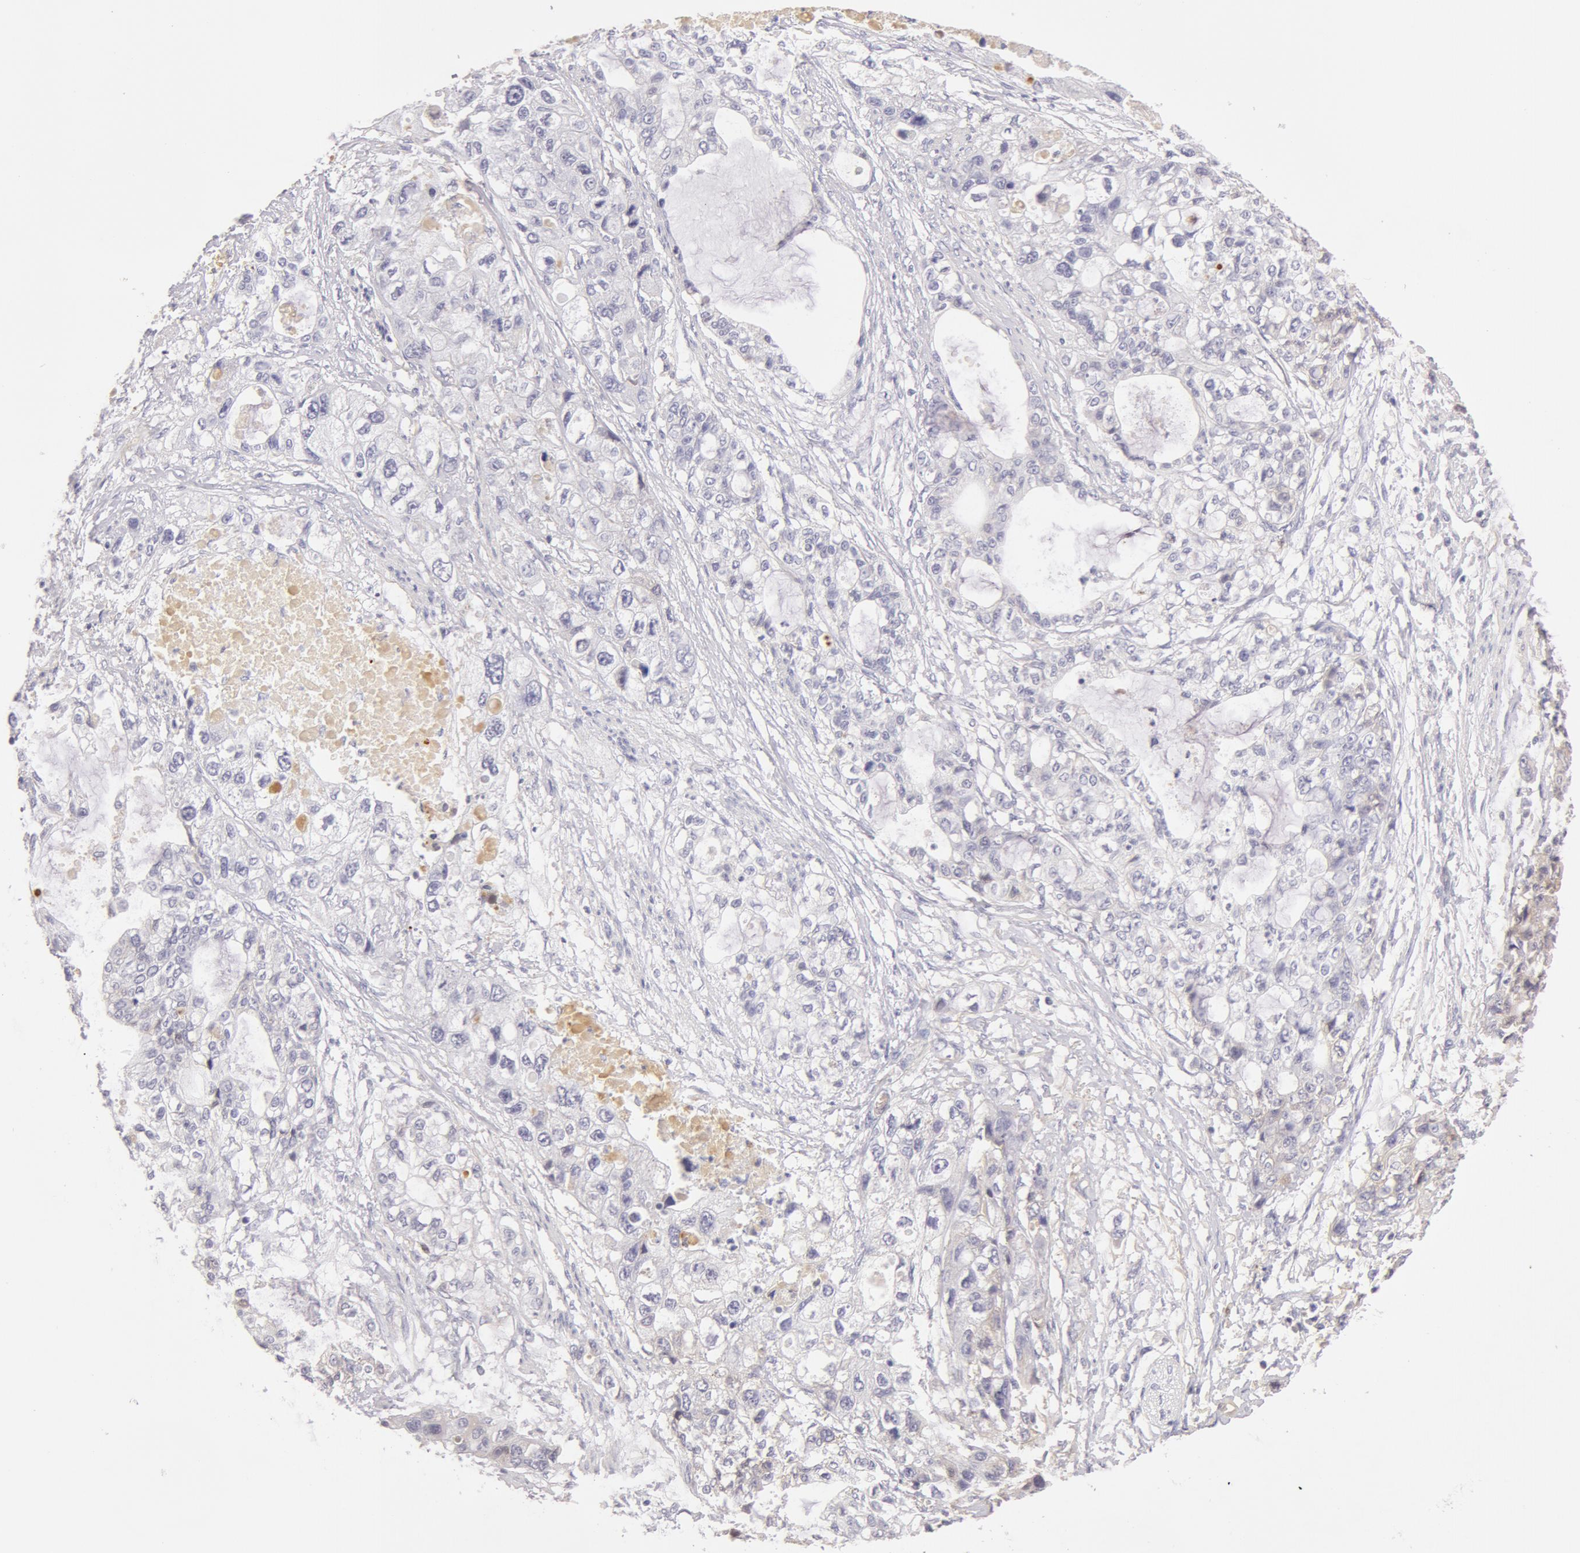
{"staining": {"intensity": "negative", "quantity": "none", "location": "none"}, "tissue": "stomach cancer", "cell_type": "Tumor cells", "image_type": "cancer", "snomed": [{"axis": "morphology", "description": "Adenocarcinoma, NOS"}, {"axis": "topography", "description": "Stomach, upper"}], "caption": "This photomicrograph is of adenocarcinoma (stomach) stained with IHC to label a protein in brown with the nuclei are counter-stained blue. There is no positivity in tumor cells.", "gene": "AHSG", "patient": {"sex": "female", "age": 52}}